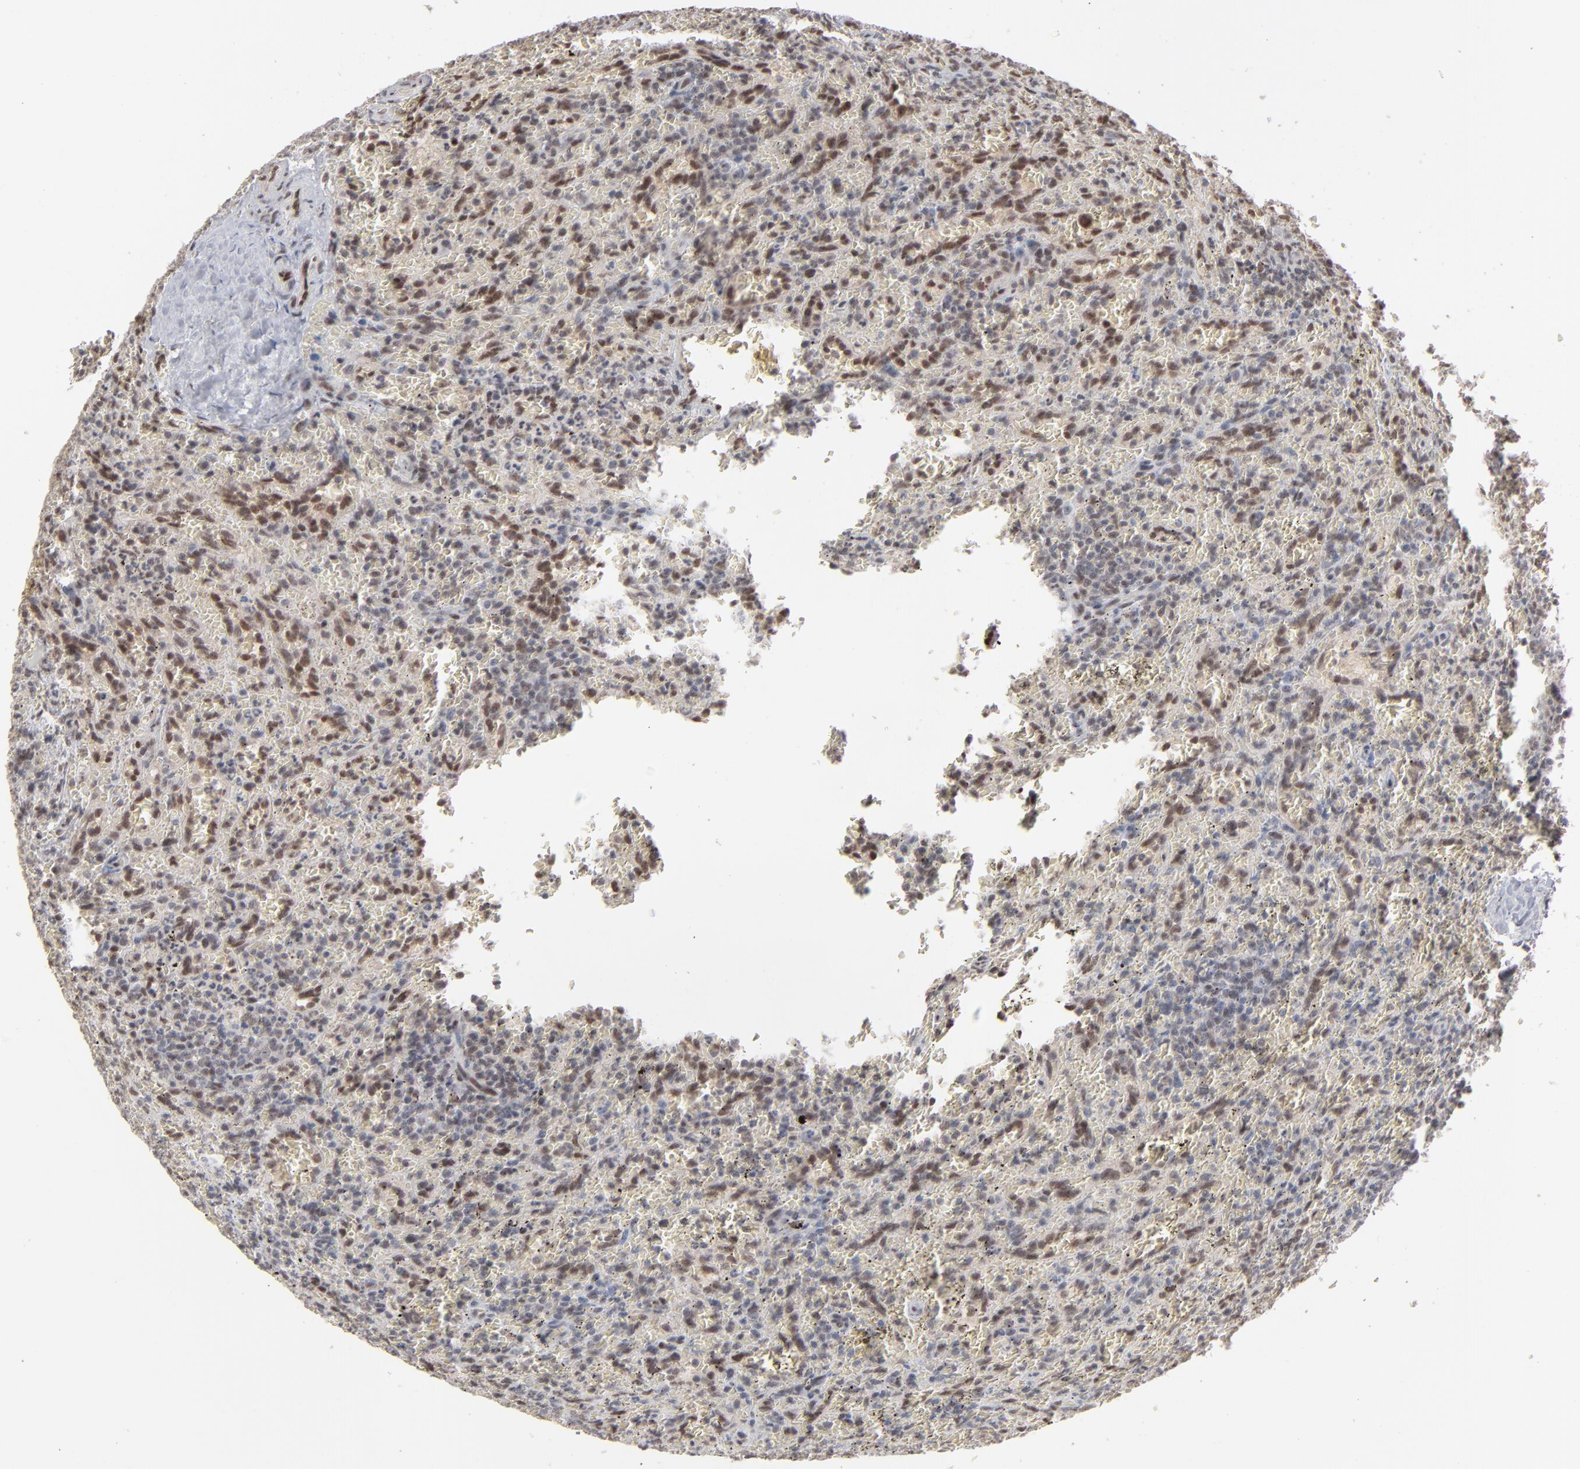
{"staining": {"intensity": "moderate", "quantity": "25%-75%", "location": "nuclear"}, "tissue": "lymphoma", "cell_type": "Tumor cells", "image_type": "cancer", "snomed": [{"axis": "morphology", "description": "Malignant lymphoma, non-Hodgkin's type, Low grade"}, {"axis": "topography", "description": "Spleen"}], "caption": "An image of human low-grade malignant lymphoma, non-Hodgkin's type stained for a protein demonstrates moderate nuclear brown staining in tumor cells.", "gene": "IRF9", "patient": {"sex": "female", "age": 64}}